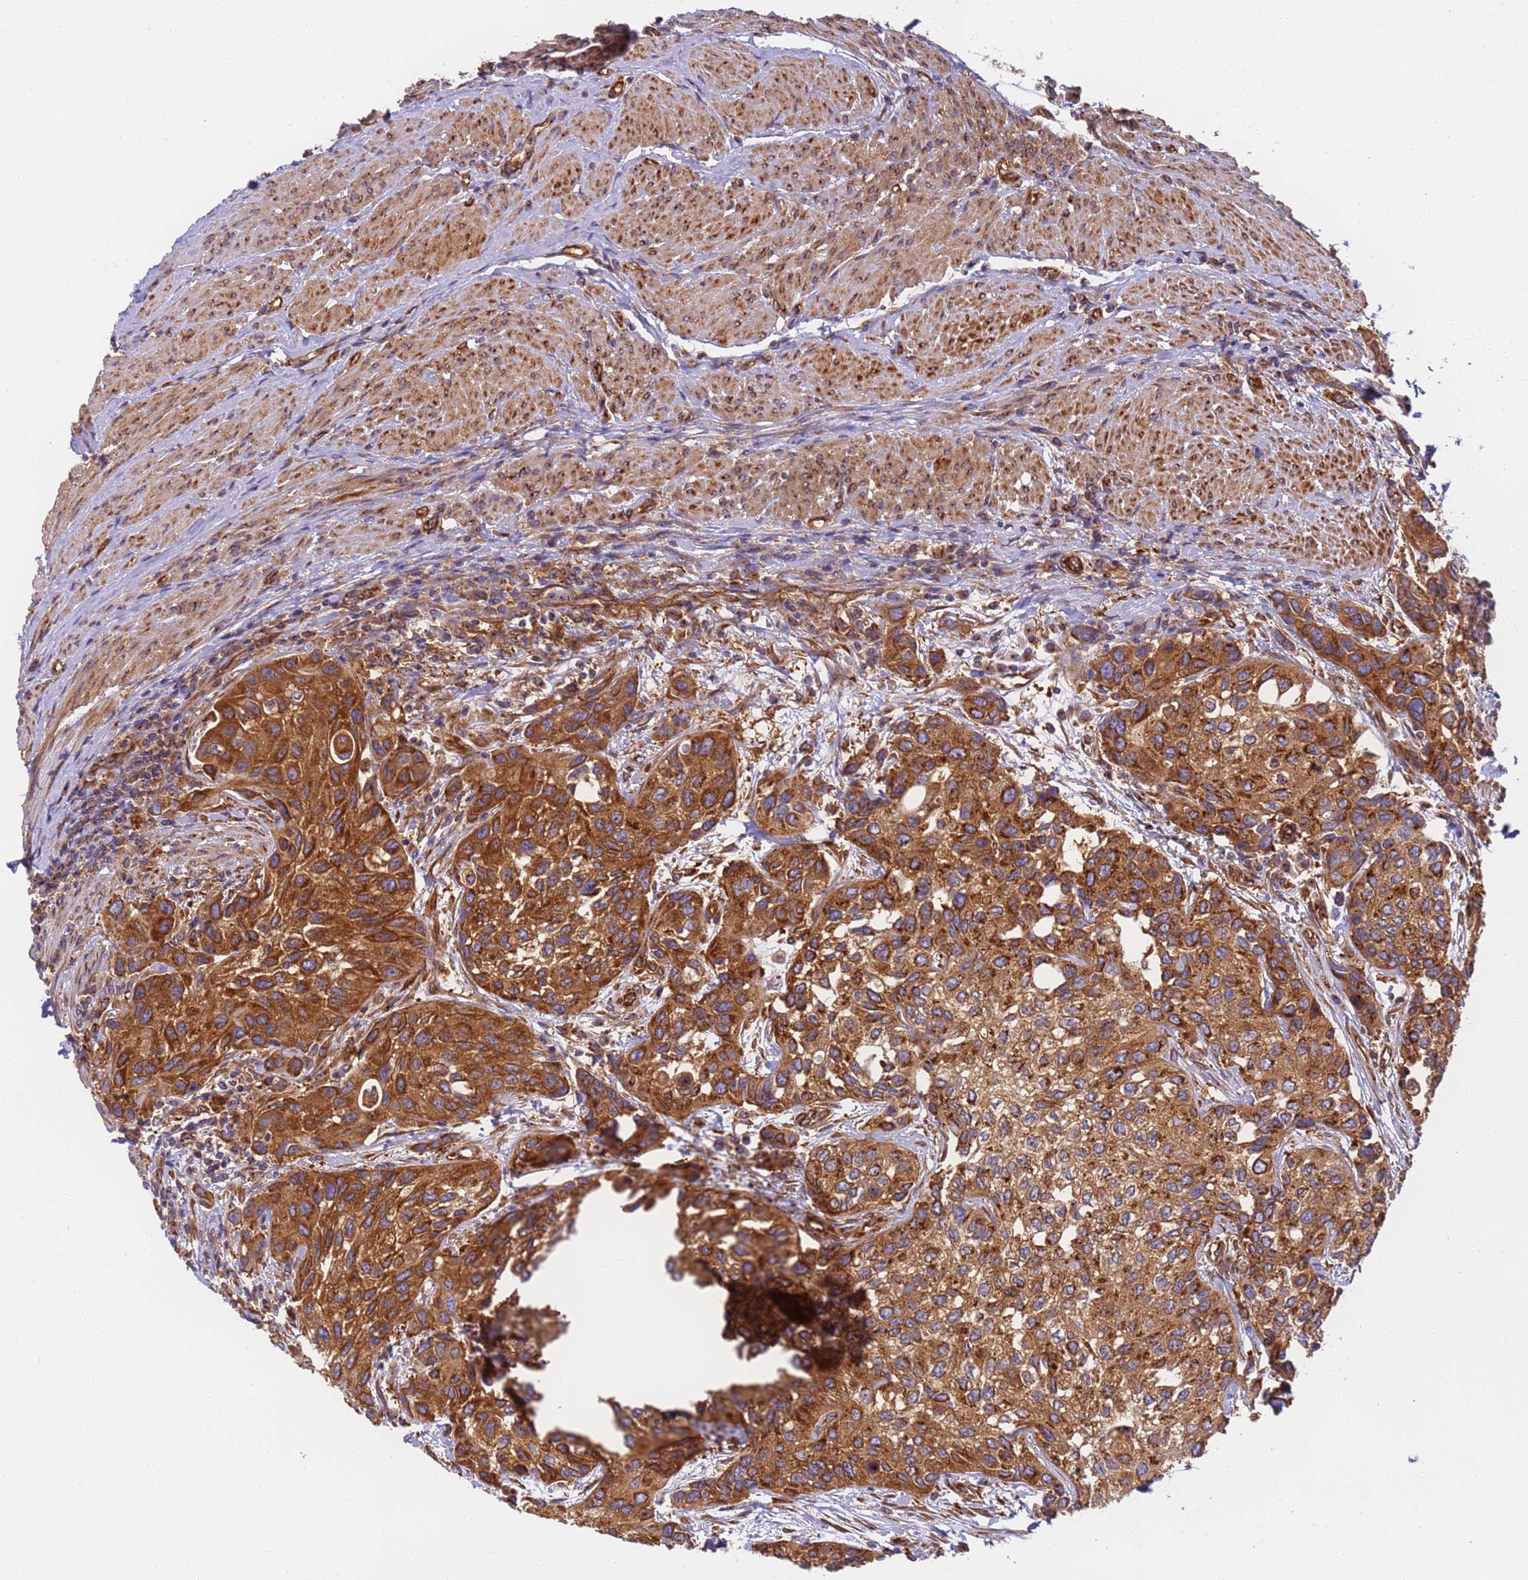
{"staining": {"intensity": "strong", "quantity": ">75%", "location": "cytoplasmic/membranous"}, "tissue": "urothelial cancer", "cell_type": "Tumor cells", "image_type": "cancer", "snomed": [{"axis": "morphology", "description": "Normal tissue, NOS"}, {"axis": "morphology", "description": "Urothelial carcinoma, High grade"}, {"axis": "topography", "description": "Vascular tissue"}, {"axis": "topography", "description": "Urinary bladder"}], "caption": "This photomicrograph reveals immunohistochemistry (IHC) staining of urothelial carcinoma (high-grade), with high strong cytoplasmic/membranous expression in about >75% of tumor cells.", "gene": "DYNC1I2", "patient": {"sex": "female", "age": 56}}